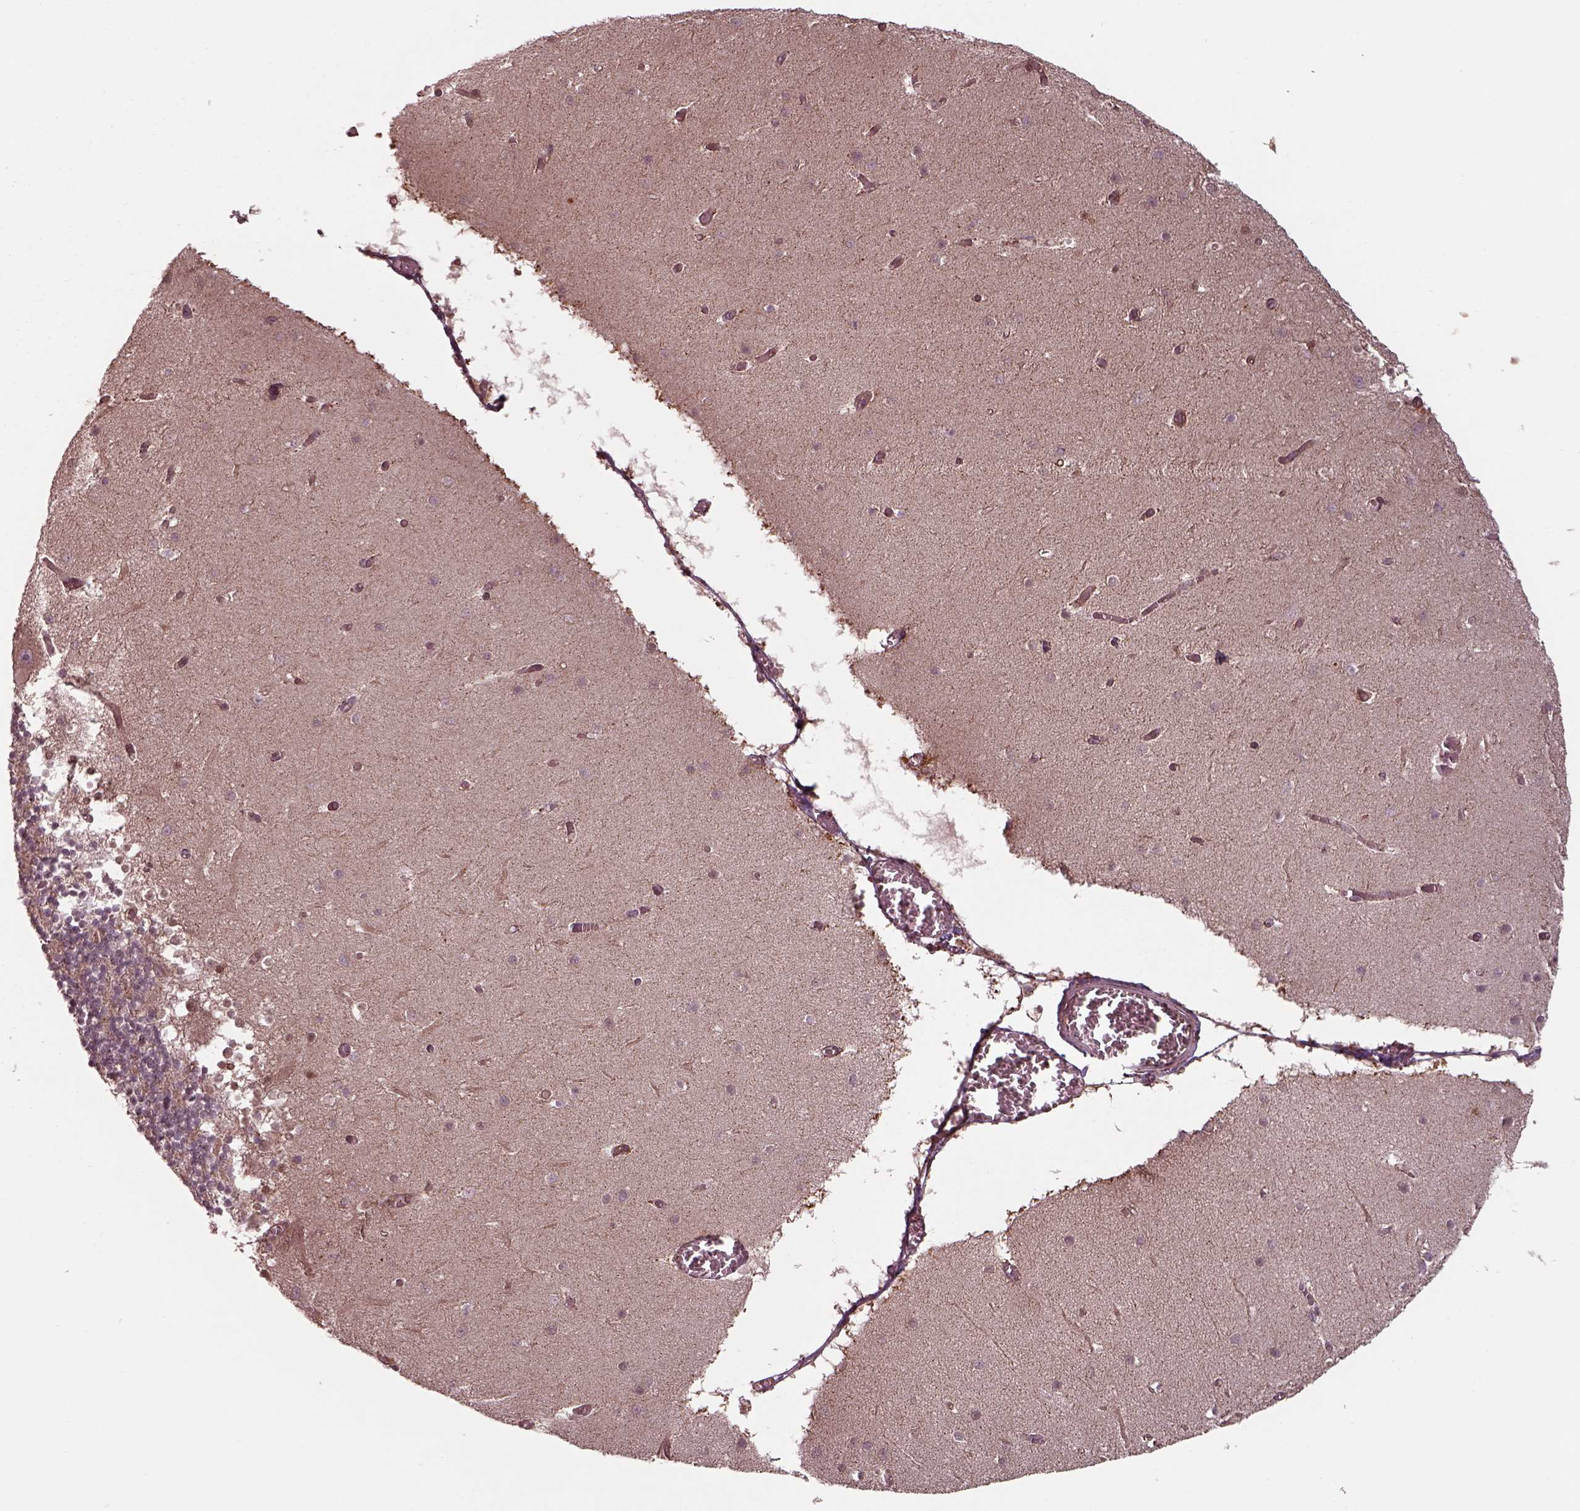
{"staining": {"intensity": "weak", "quantity": "25%-75%", "location": "cytoplasmic/membranous"}, "tissue": "cerebellum", "cell_type": "Cells in granular layer", "image_type": "normal", "snomed": [{"axis": "morphology", "description": "Normal tissue, NOS"}, {"axis": "topography", "description": "Cerebellum"}], "caption": "This histopathology image displays IHC staining of benign human cerebellum, with low weak cytoplasmic/membranous staining in approximately 25%-75% of cells in granular layer.", "gene": "CHMP3", "patient": {"sex": "female", "age": 28}}